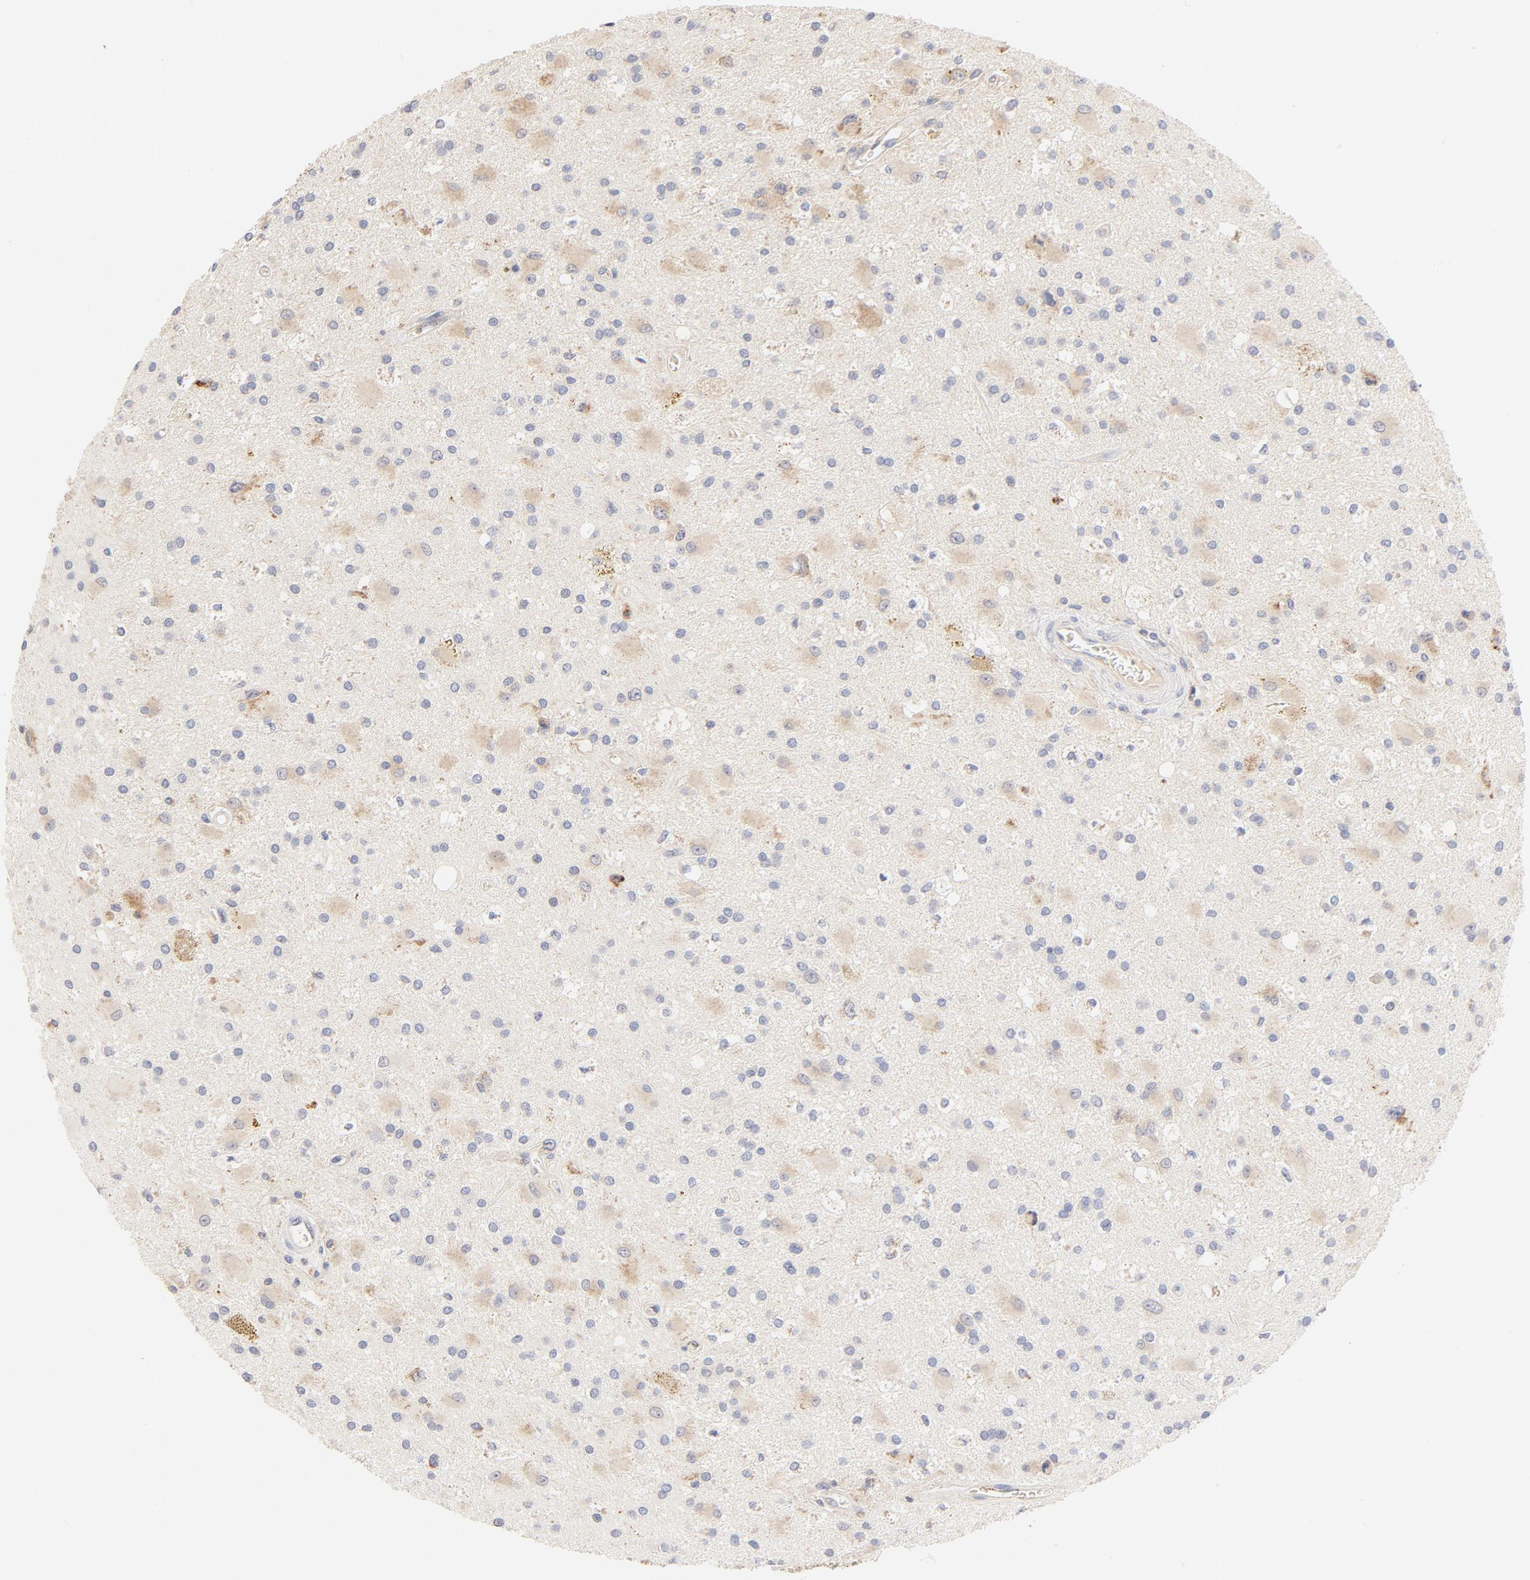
{"staining": {"intensity": "weak", "quantity": "25%-75%", "location": "cytoplasmic/membranous"}, "tissue": "glioma", "cell_type": "Tumor cells", "image_type": "cancer", "snomed": [{"axis": "morphology", "description": "Glioma, malignant, Low grade"}, {"axis": "topography", "description": "Brain"}], "caption": "A brown stain labels weak cytoplasmic/membranous staining of a protein in low-grade glioma (malignant) tumor cells. Nuclei are stained in blue.", "gene": "MTERF2", "patient": {"sex": "male", "age": 58}}